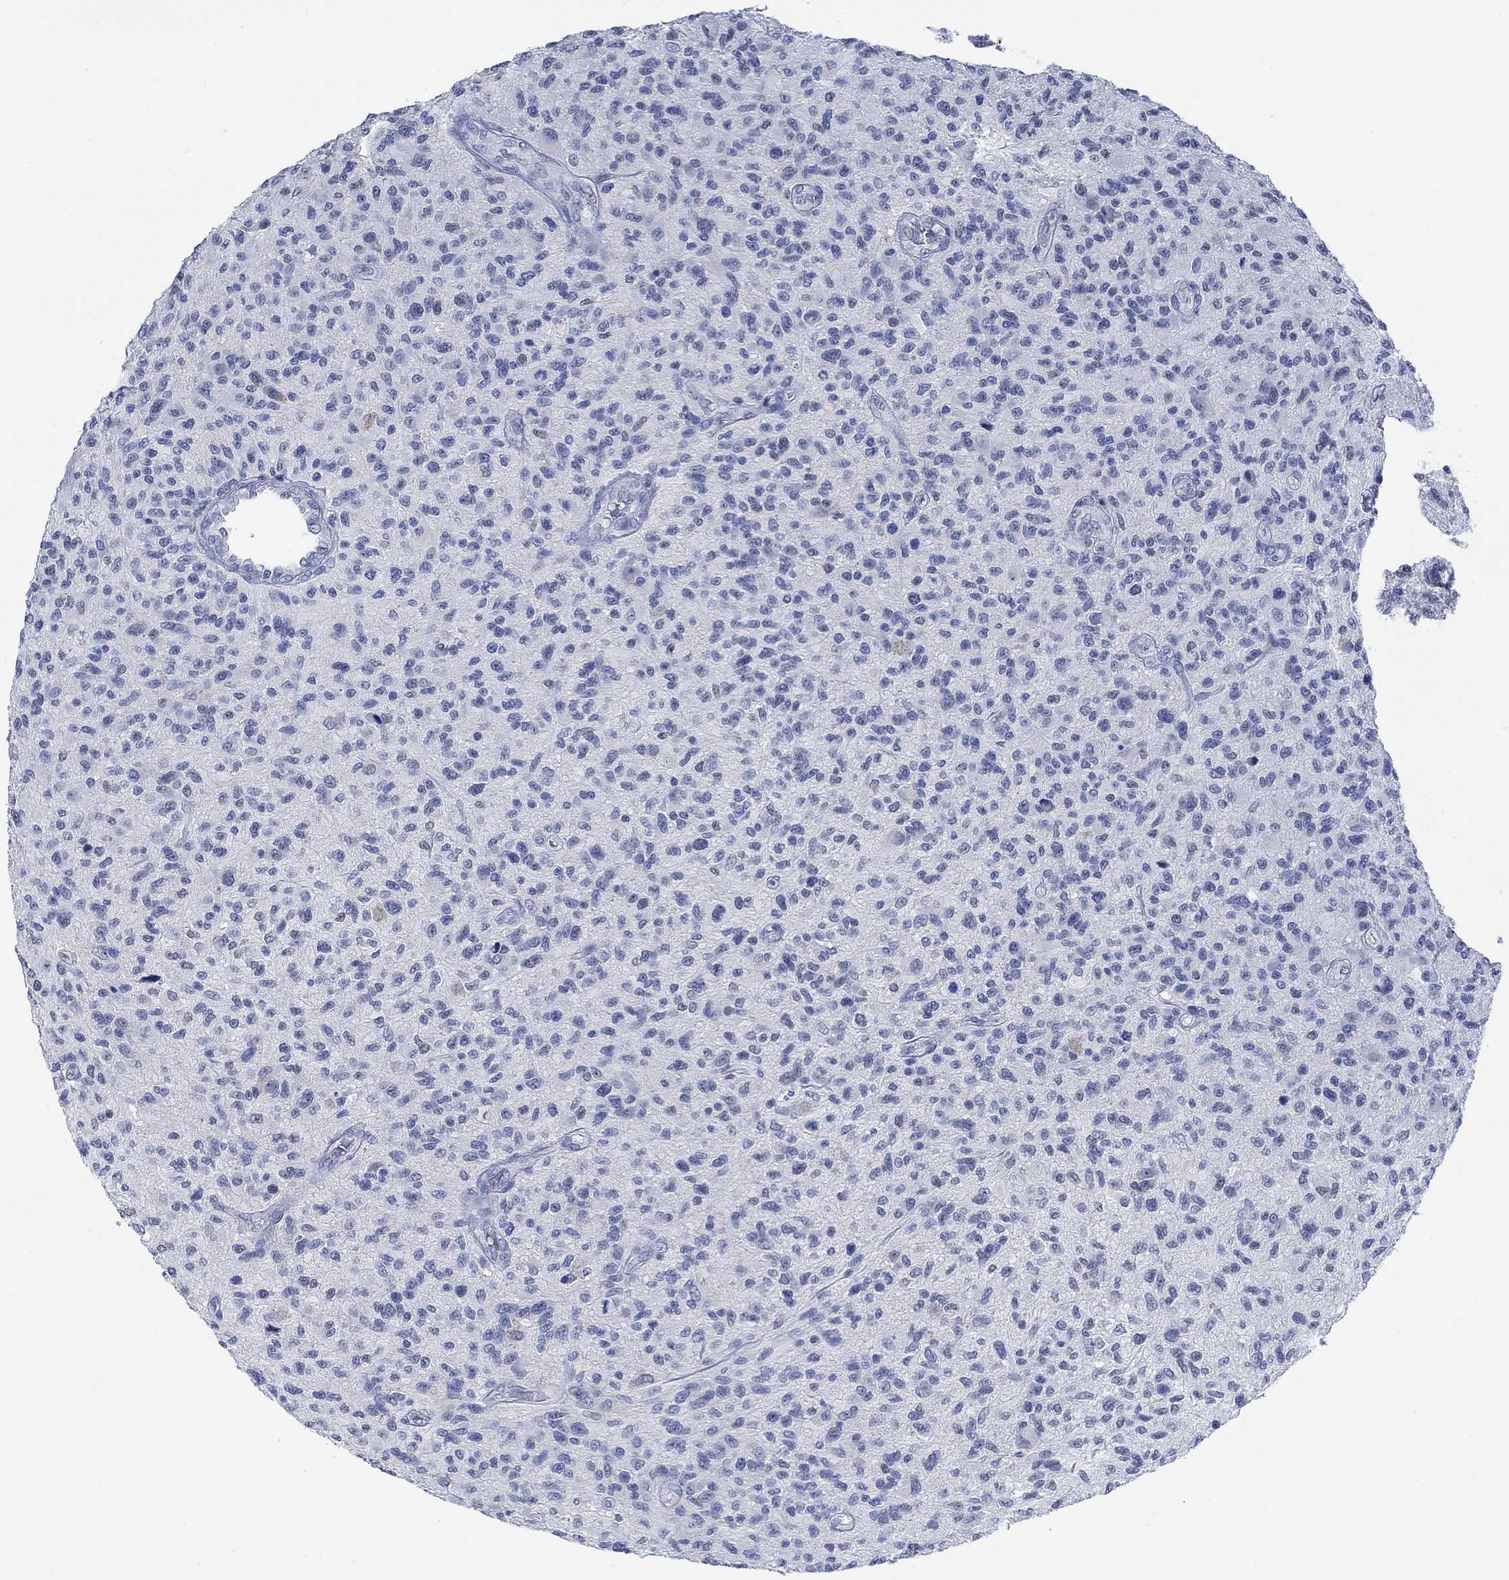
{"staining": {"intensity": "negative", "quantity": "none", "location": "none"}, "tissue": "glioma", "cell_type": "Tumor cells", "image_type": "cancer", "snomed": [{"axis": "morphology", "description": "Glioma, malignant, High grade"}, {"axis": "topography", "description": "Brain"}], "caption": "IHC photomicrograph of neoplastic tissue: malignant glioma (high-grade) stained with DAB (3,3'-diaminobenzidine) displays no significant protein staining in tumor cells.", "gene": "PPP1R17", "patient": {"sex": "male", "age": 47}}